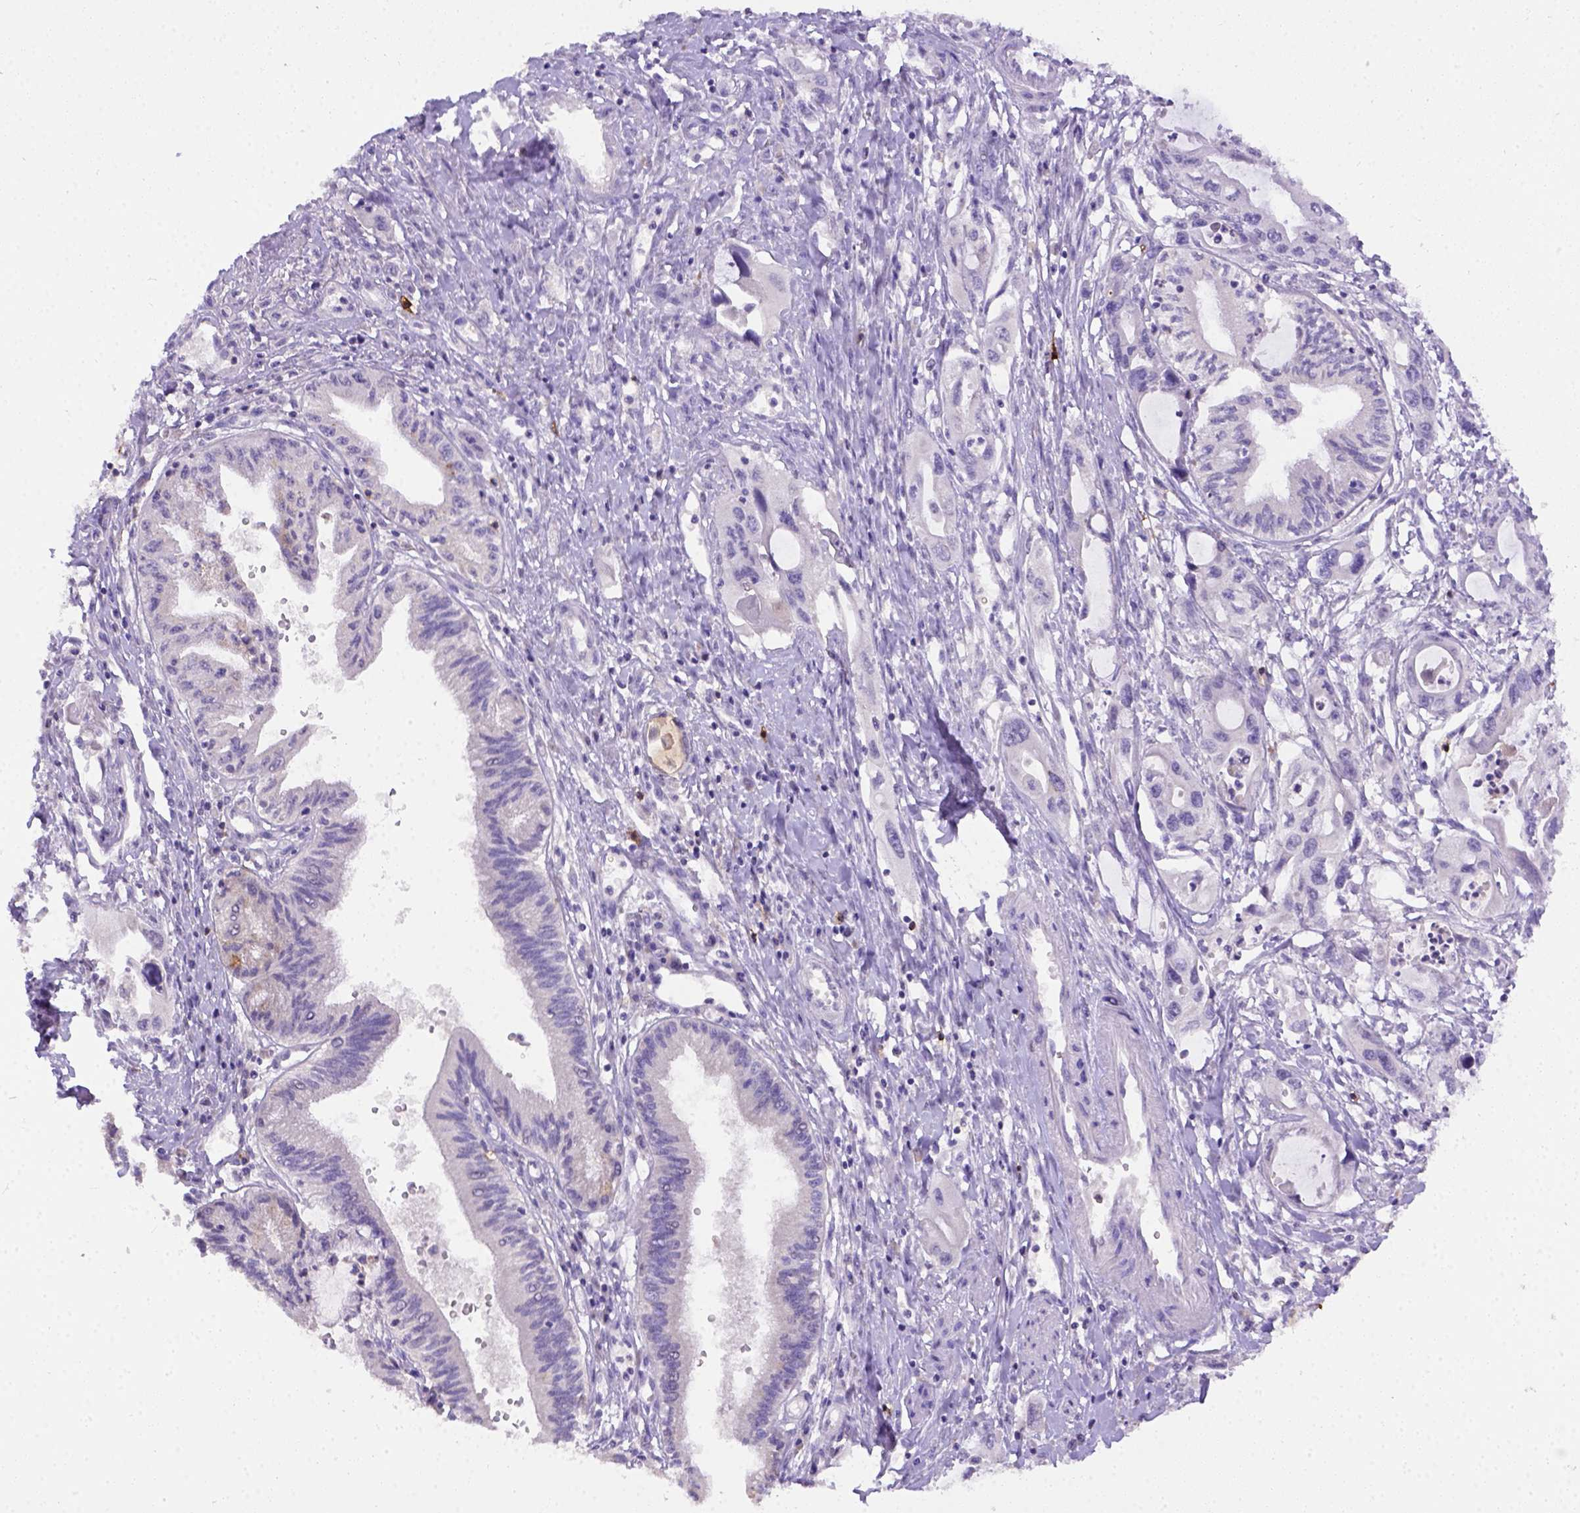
{"staining": {"intensity": "negative", "quantity": "none", "location": "none"}, "tissue": "pancreatic cancer", "cell_type": "Tumor cells", "image_type": "cancer", "snomed": [{"axis": "morphology", "description": "Adenocarcinoma, NOS"}, {"axis": "topography", "description": "Pancreas"}], "caption": "Immunohistochemistry (IHC) histopathology image of neoplastic tissue: pancreatic cancer (adenocarcinoma) stained with DAB demonstrates no significant protein positivity in tumor cells.", "gene": "B3GAT1", "patient": {"sex": "male", "age": 60}}